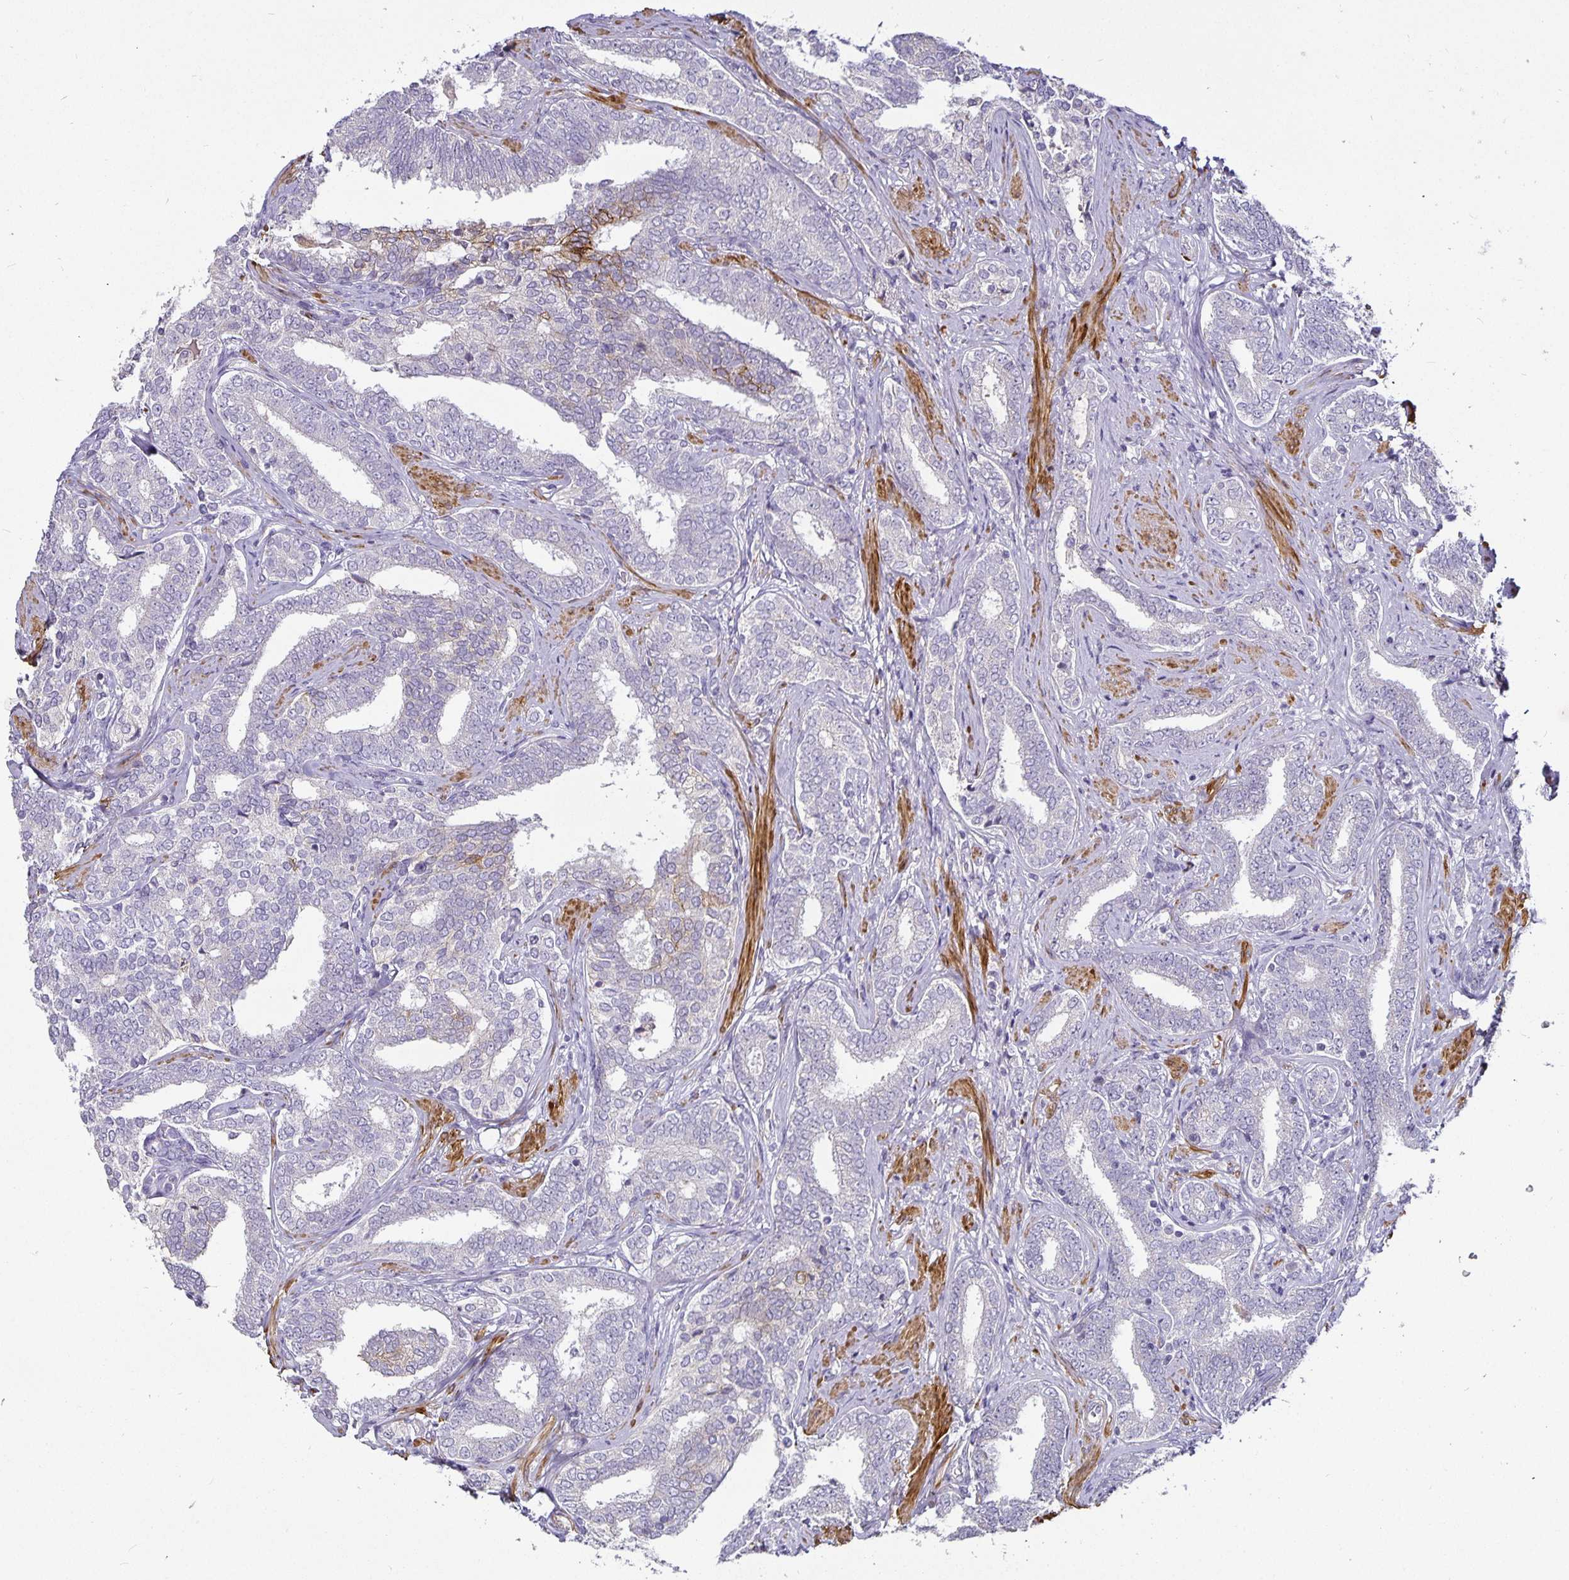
{"staining": {"intensity": "moderate", "quantity": "<25%", "location": "cytoplasmic/membranous"}, "tissue": "prostate cancer", "cell_type": "Tumor cells", "image_type": "cancer", "snomed": [{"axis": "morphology", "description": "Adenocarcinoma, High grade"}, {"axis": "topography", "description": "Prostate"}], "caption": "IHC (DAB (3,3'-diaminobenzidine)) staining of human prostate cancer (high-grade adenocarcinoma) demonstrates moderate cytoplasmic/membranous protein positivity in about <25% of tumor cells.", "gene": "CA12", "patient": {"sex": "male", "age": 72}}